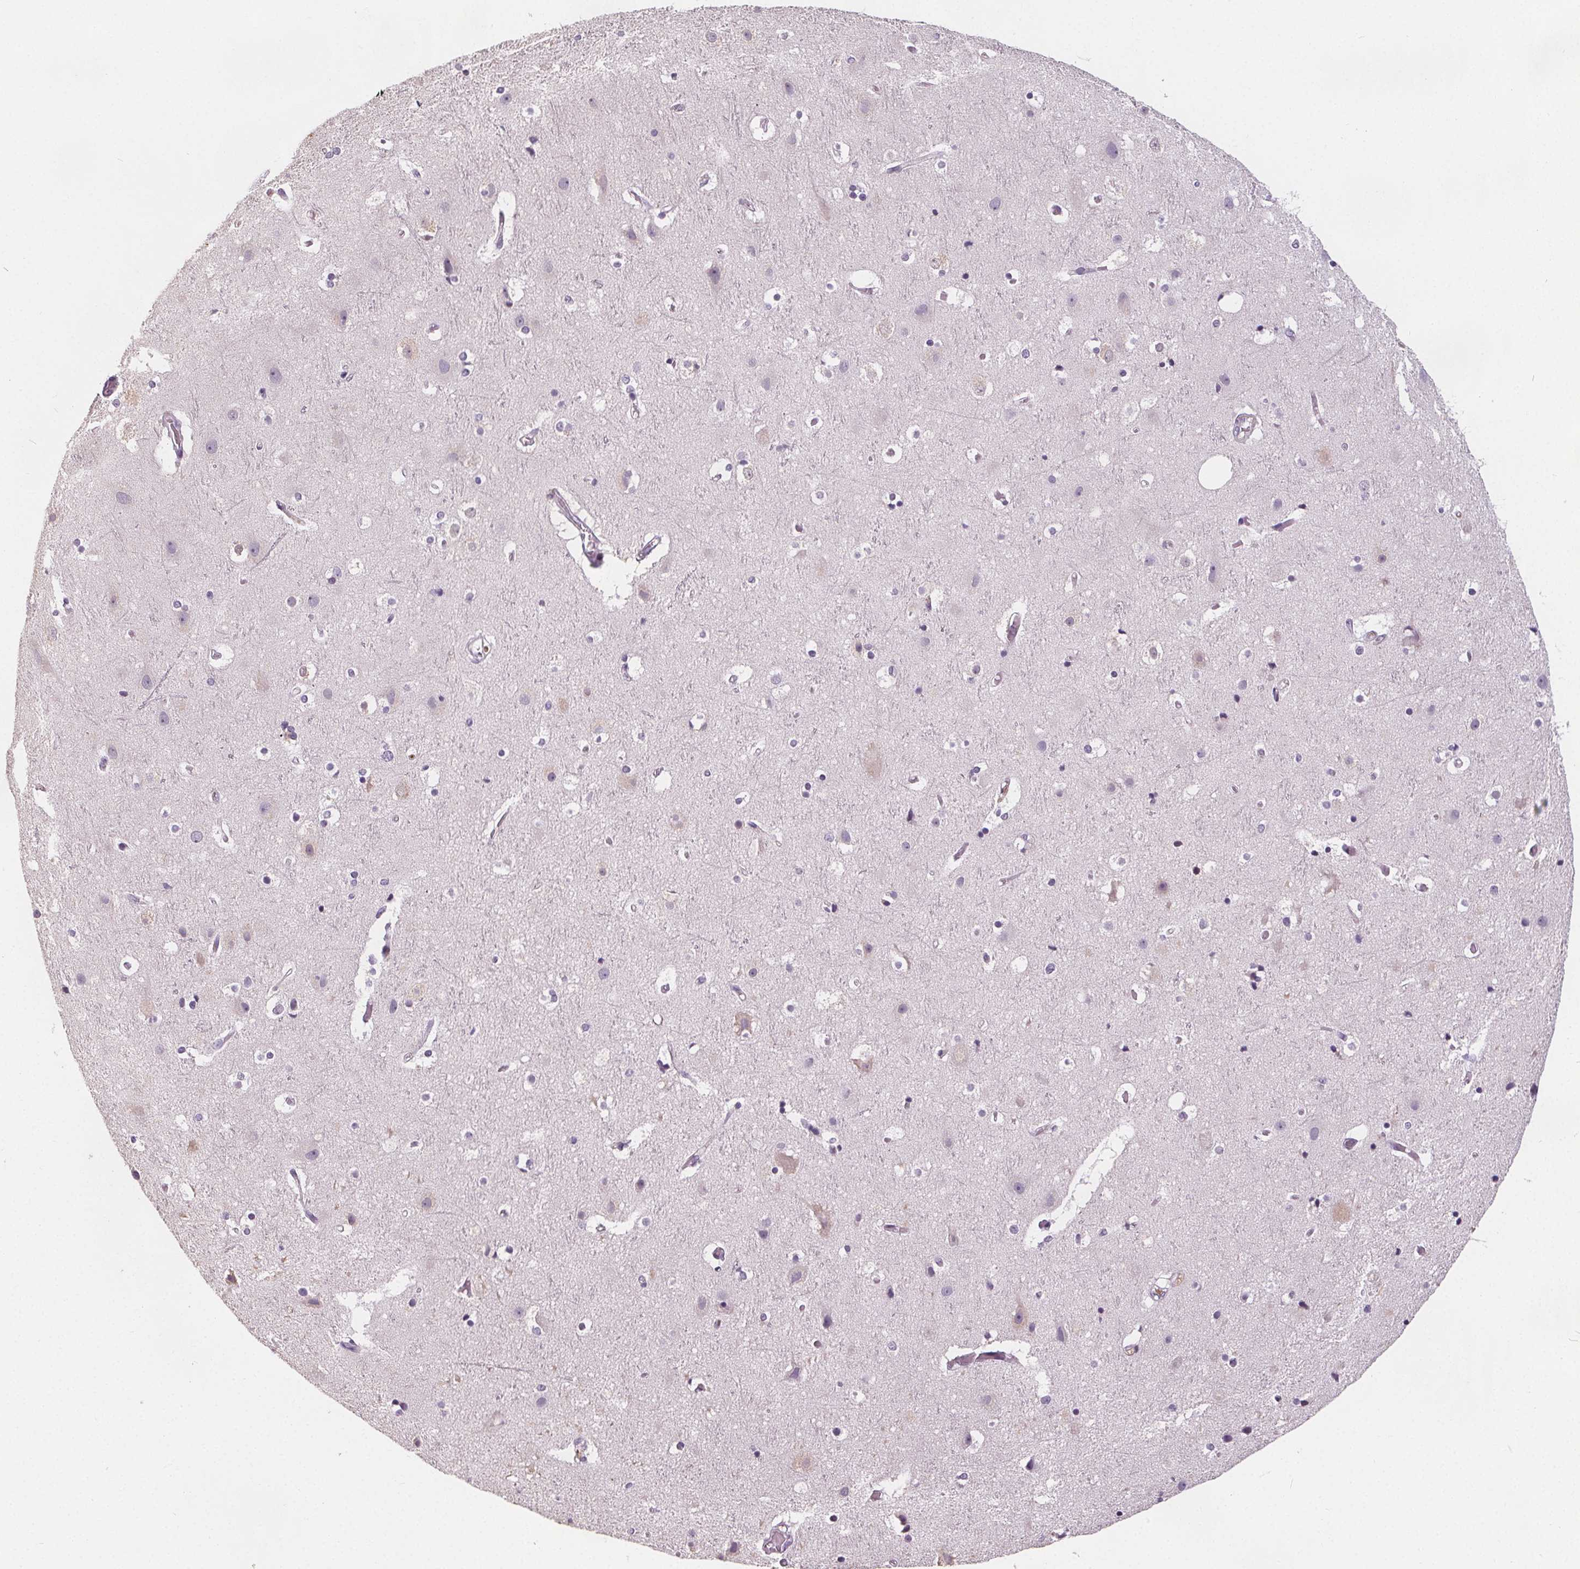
{"staining": {"intensity": "negative", "quantity": "none", "location": "none"}, "tissue": "cerebral cortex", "cell_type": "Endothelial cells", "image_type": "normal", "snomed": [{"axis": "morphology", "description": "Normal tissue, NOS"}, {"axis": "topography", "description": "Cerebral cortex"}], "caption": "Endothelial cells are negative for protein expression in normal human cerebral cortex. Brightfield microscopy of immunohistochemistry stained with DAB (3,3'-diaminobenzidine) (brown) and hematoxylin (blue), captured at high magnification.", "gene": "SLC5A12", "patient": {"sex": "female", "age": 52}}